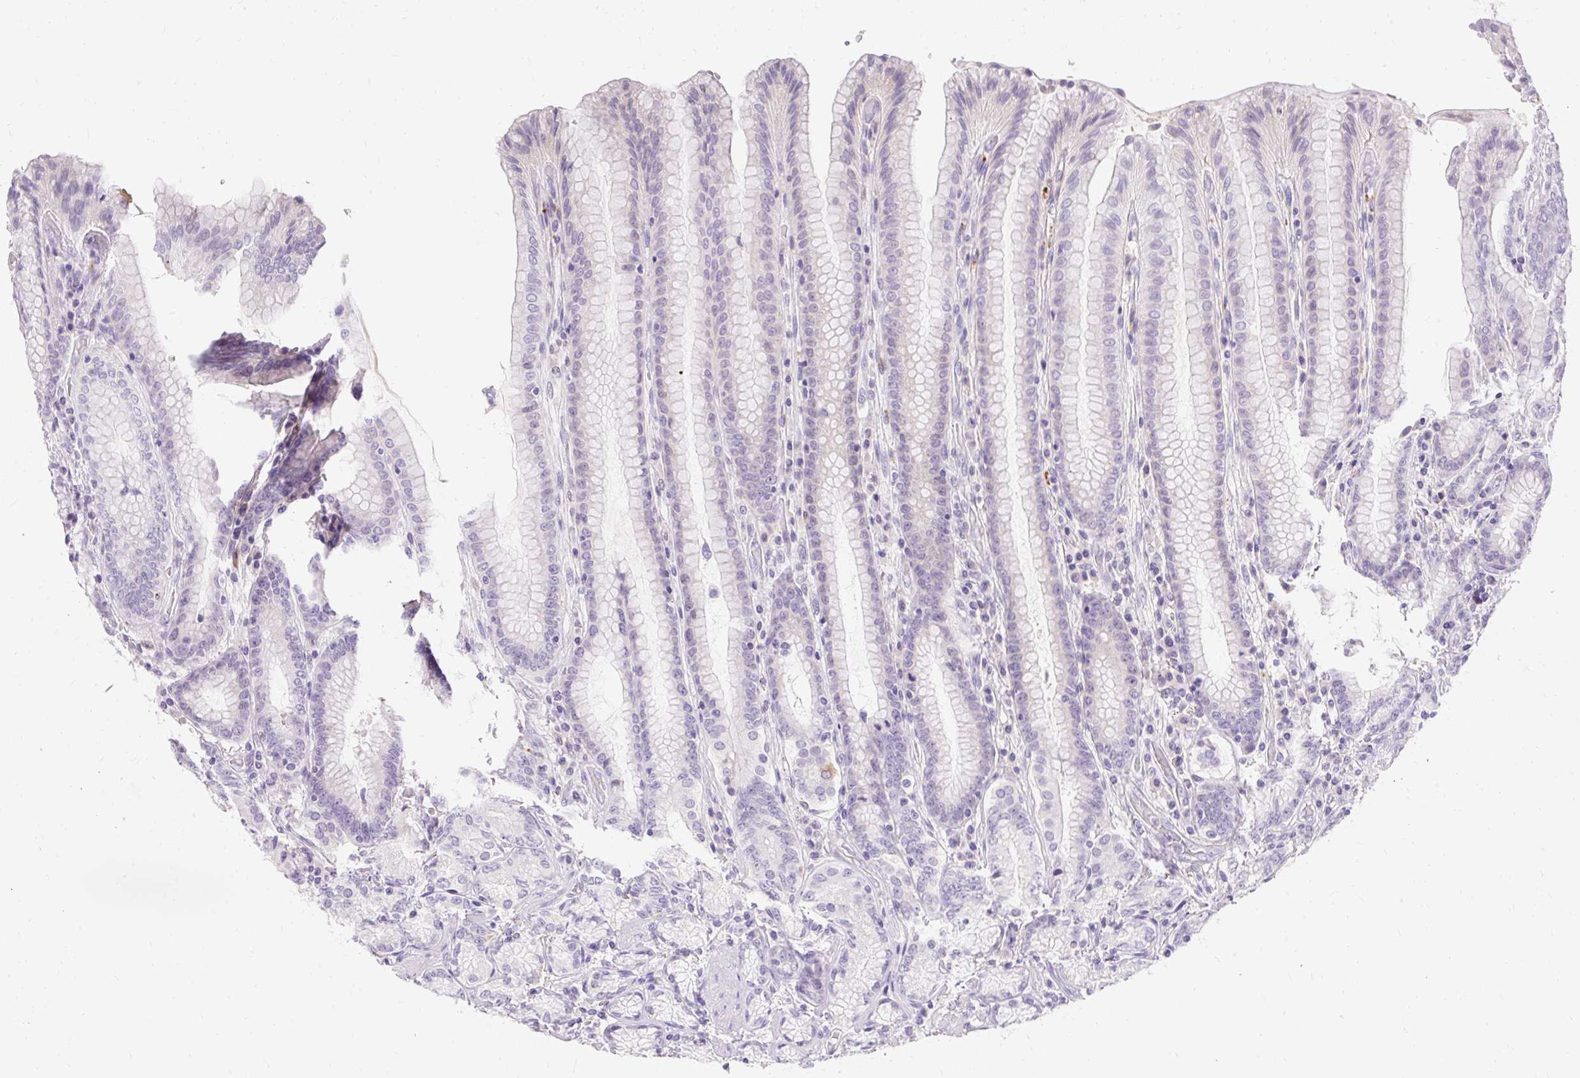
{"staining": {"intensity": "negative", "quantity": "none", "location": "none"}, "tissue": "stomach", "cell_type": "Glandular cells", "image_type": "normal", "snomed": [{"axis": "morphology", "description": "Normal tissue, NOS"}, {"axis": "topography", "description": "Stomach, upper"}, {"axis": "topography", "description": "Stomach, lower"}], "caption": "Immunohistochemistry micrograph of unremarkable stomach: stomach stained with DAB displays no significant protein positivity in glandular cells.", "gene": "TMEM150C", "patient": {"sex": "female", "age": 76}}